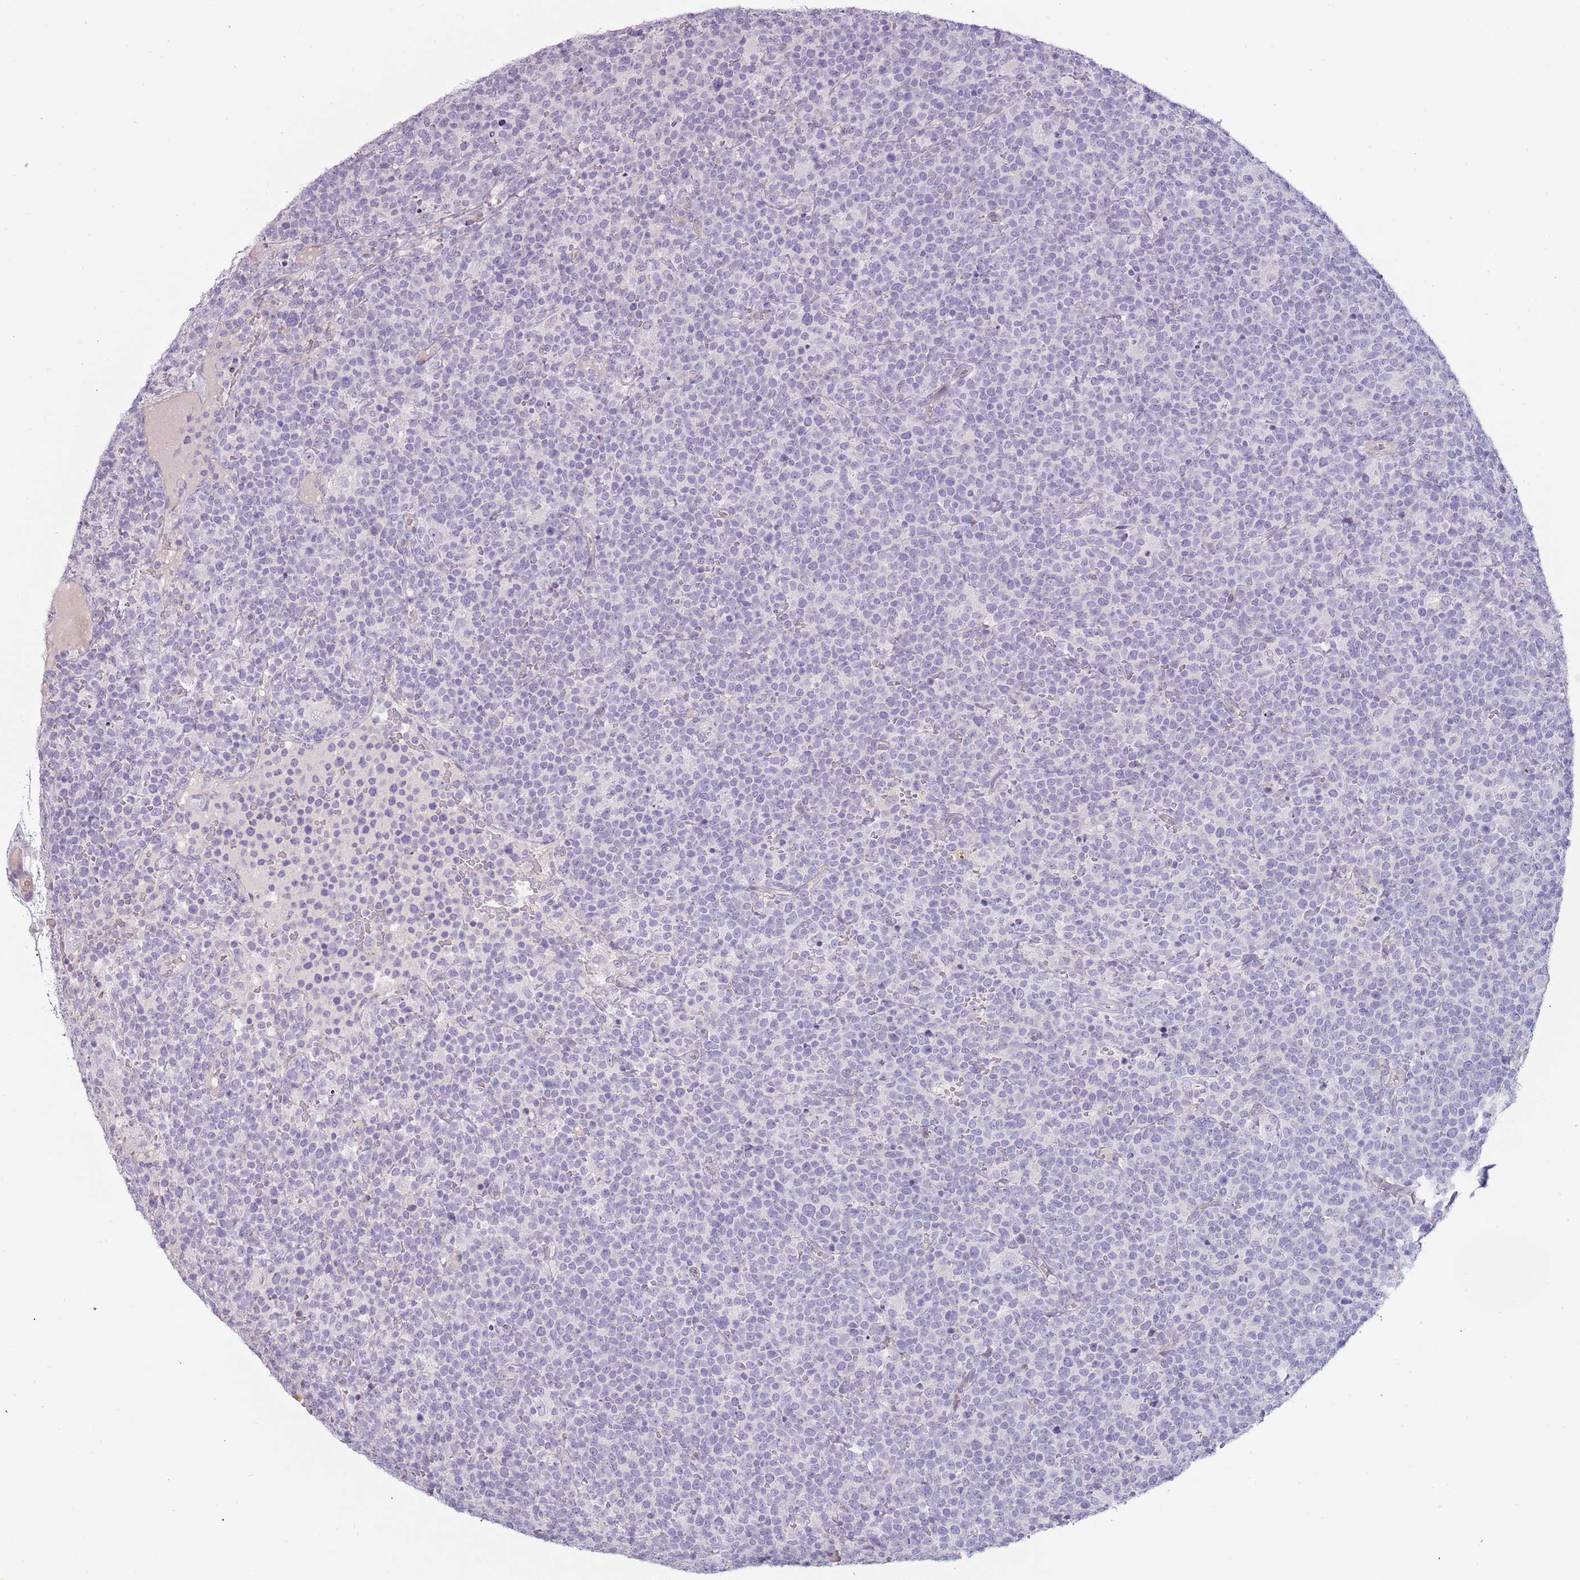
{"staining": {"intensity": "negative", "quantity": "none", "location": "none"}, "tissue": "lymphoma", "cell_type": "Tumor cells", "image_type": "cancer", "snomed": [{"axis": "morphology", "description": "Malignant lymphoma, non-Hodgkin's type, High grade"}, {"axis": "topography", "description": "Lymph node"}], "caption": "Immunohistochemistry of human lymphoma displays no expression in tumor cells.", "gene": "RFX2", "patient": {"sex": "male", "age": 61}}